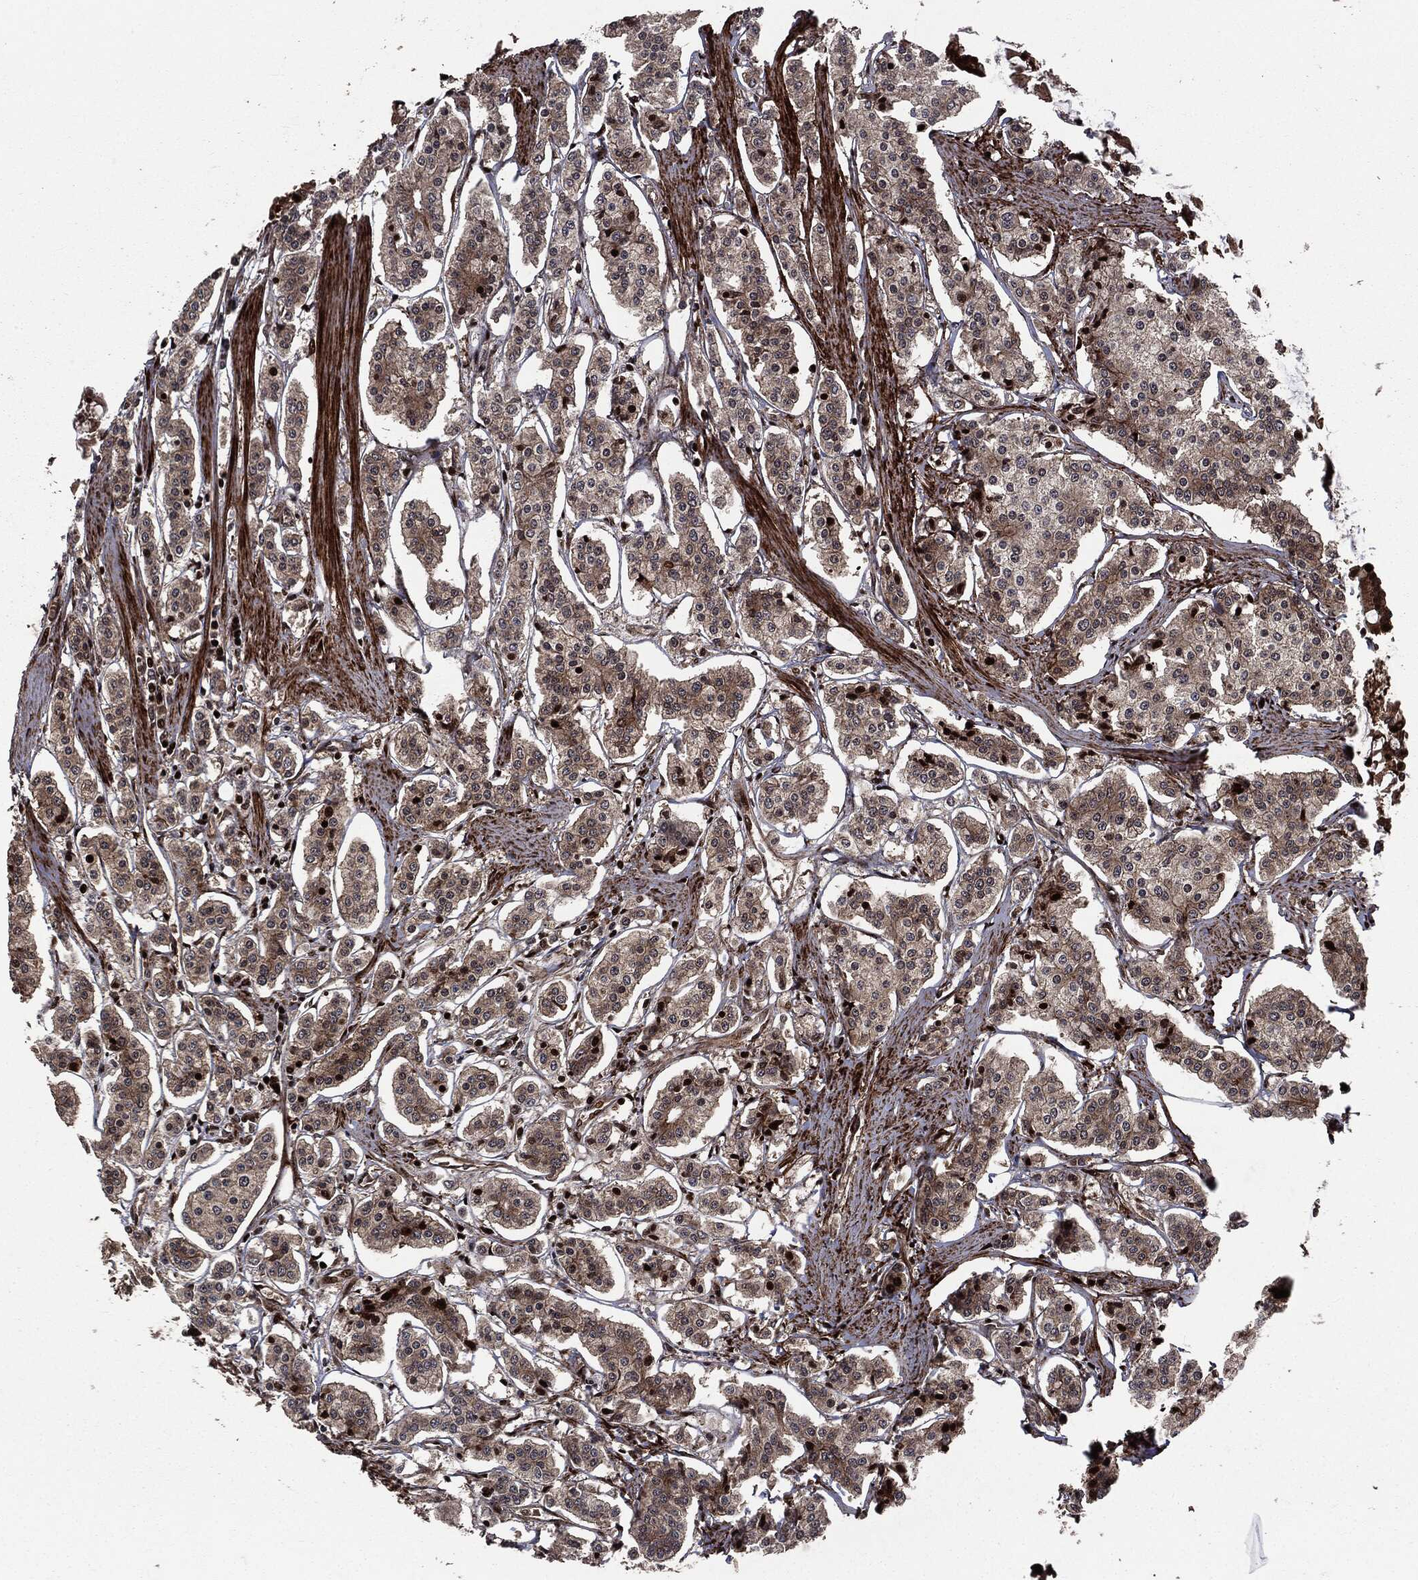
{"staining": {"intensity": "weak", "quantity": "<25%", "location": "nuclear"}, "tissue": "carcinoid", "cell_type": "Tumor cells", "image_type": "cancer", "snomed": [{"axis": "morphology", "description": "Carcinoid, malignant, NOS"}, {"axis": "topography", "description": "Small intestine"}], "caption": "An immunohistochemistry (IHC) micrograph of carcinoid is shown. There is no staining in tumor cells of carcinoid.", "gene": "SMAD4", "patient": {"sex": "female", "age": 65}}